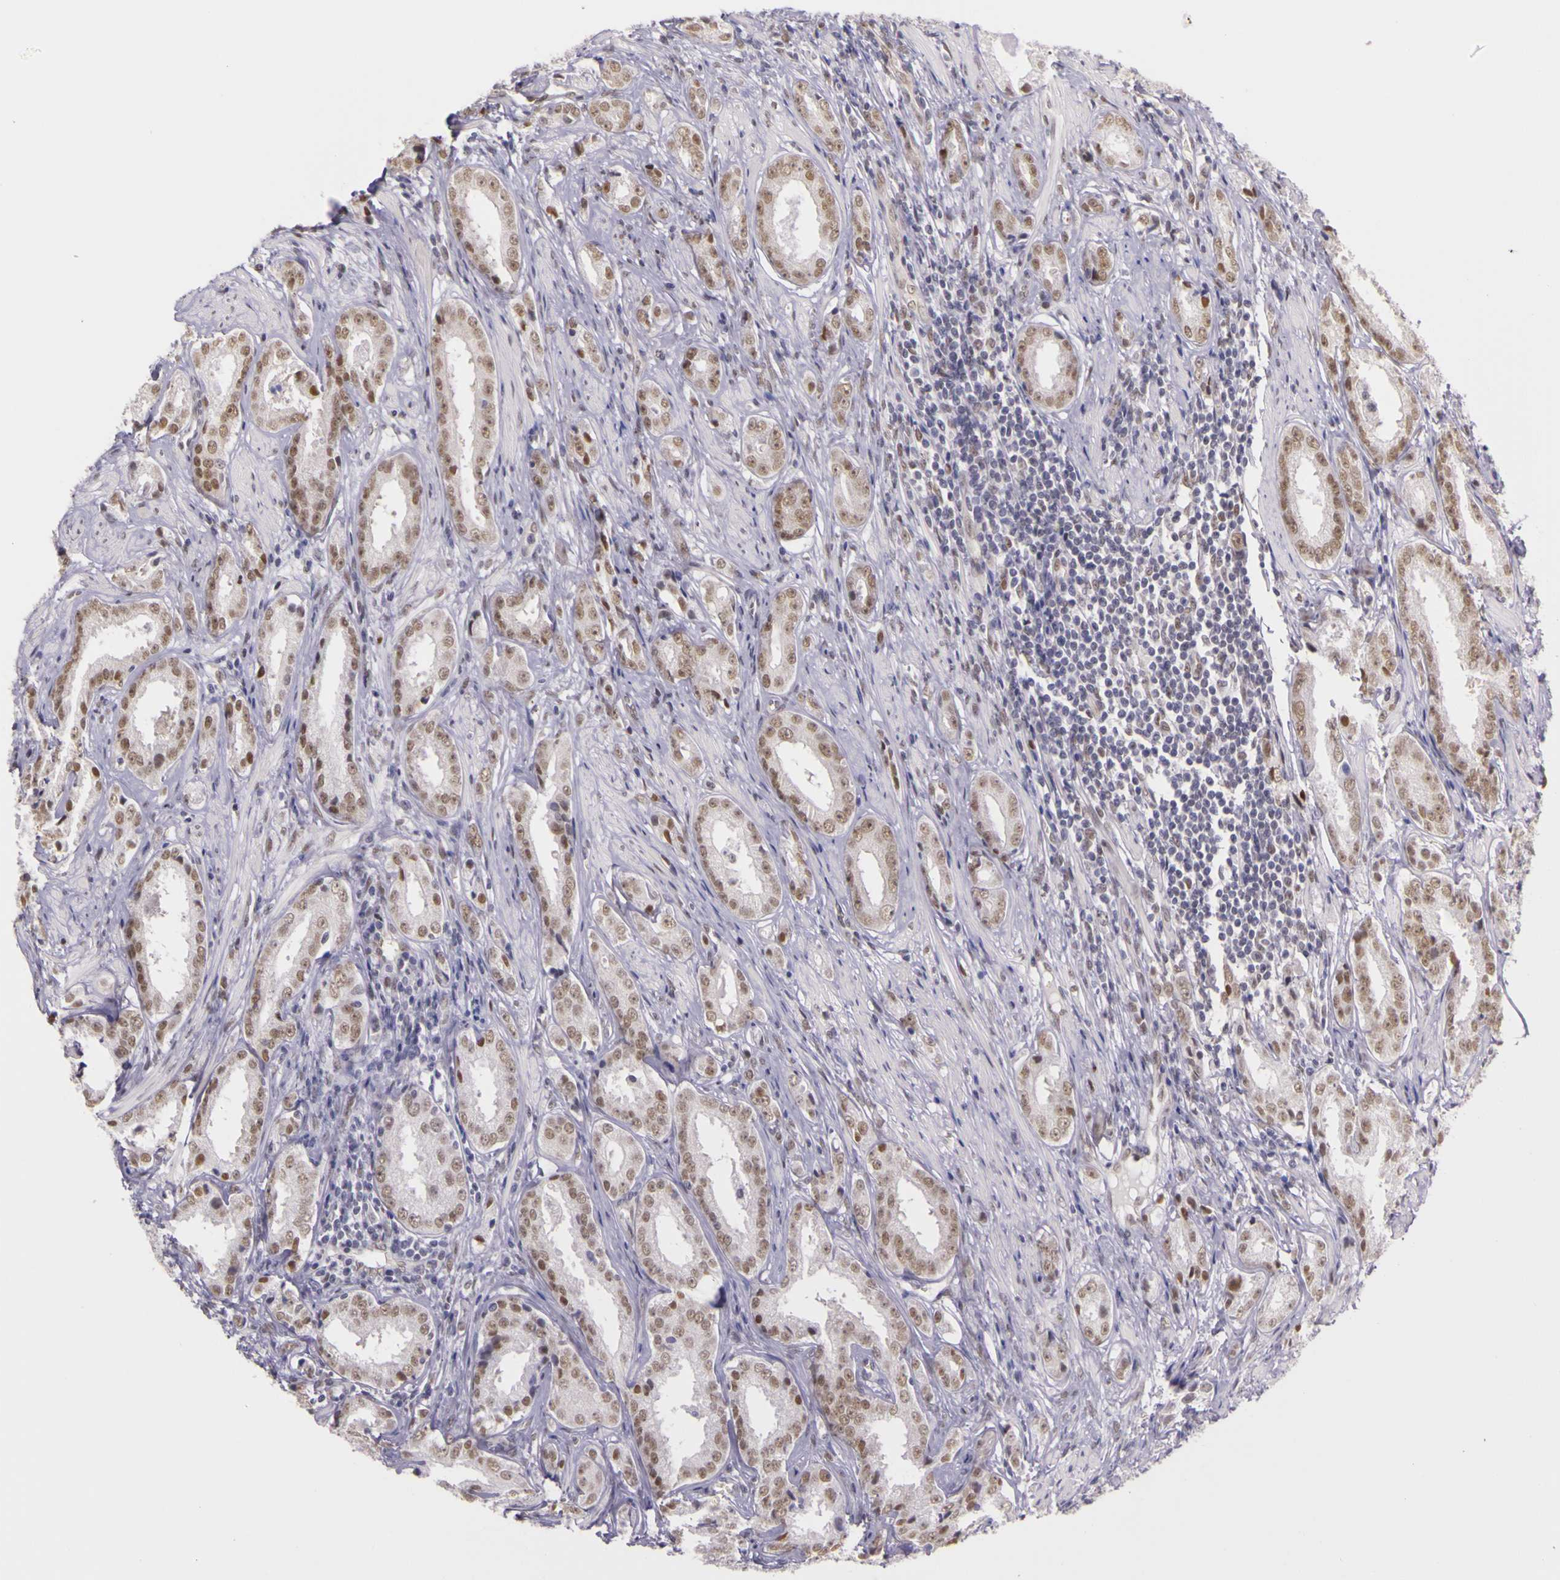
{"staining": {"intensity": "weak", "quantity": ">75%", "location": "nuclear"}, "tissue": "prostate cancer", "cell_type": "Tumor cells", "image_type": "cancer", "snomed": [{"axis": "morphology", "description": "Adenocarcinoma, Medium grade"}, {"axis": "topography", "description": "Prostate"}], "caption": "Prostate cancer was stained to show a protein in brown. There is low levels of weak nuclear expression in approximately >75% of tumor cells. (DAB (3,3'-diaminobenzidine) = brown stain, brightfield microscopy at high magnification).", "gene": "WDR13", "patient": {"sex": "male", "age": 53}}